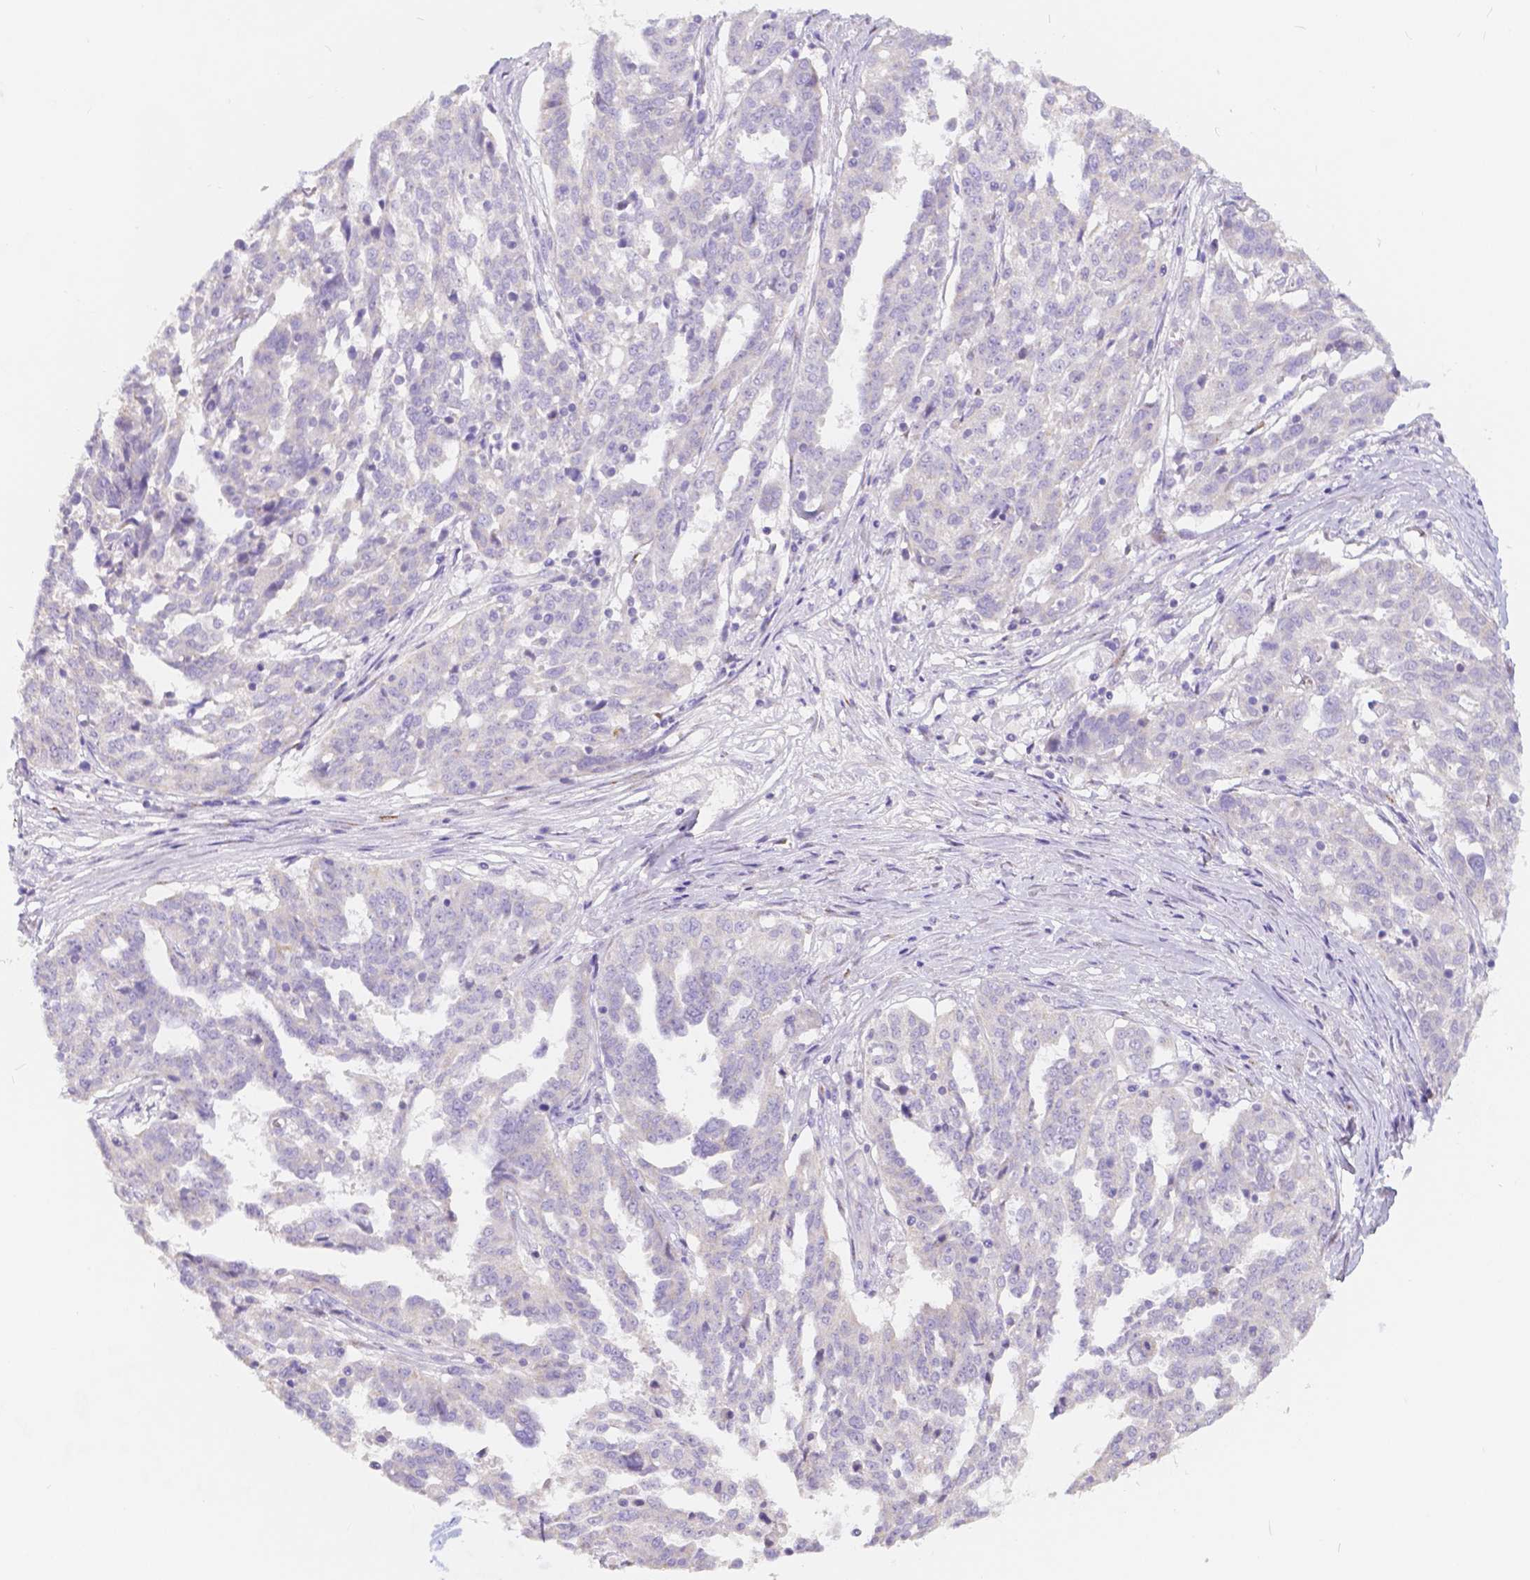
{"staining": {"intensity": "negative", "quantity": "none", "location": "none"}, "tissue": "ovarian cancer", "cell_type": "Tumor cells", "image_type": "cancer", "snomed": [{"axis": "morphology", "description": "Cystadenocarcinoma, serous, NOS"}, {"axis": "topography", "description": "Ovary"}], "caption": "This histopathology image is of ovarian cancer (serous cystadenocarcinoma) stained with immunohistochemistry (IHC) to label a protein in brown with the nuclei are counter-stained blue. There is no staining in tumor cells.", "gene": "RNF186", "patient": {"sex": "female", "age": 67}}